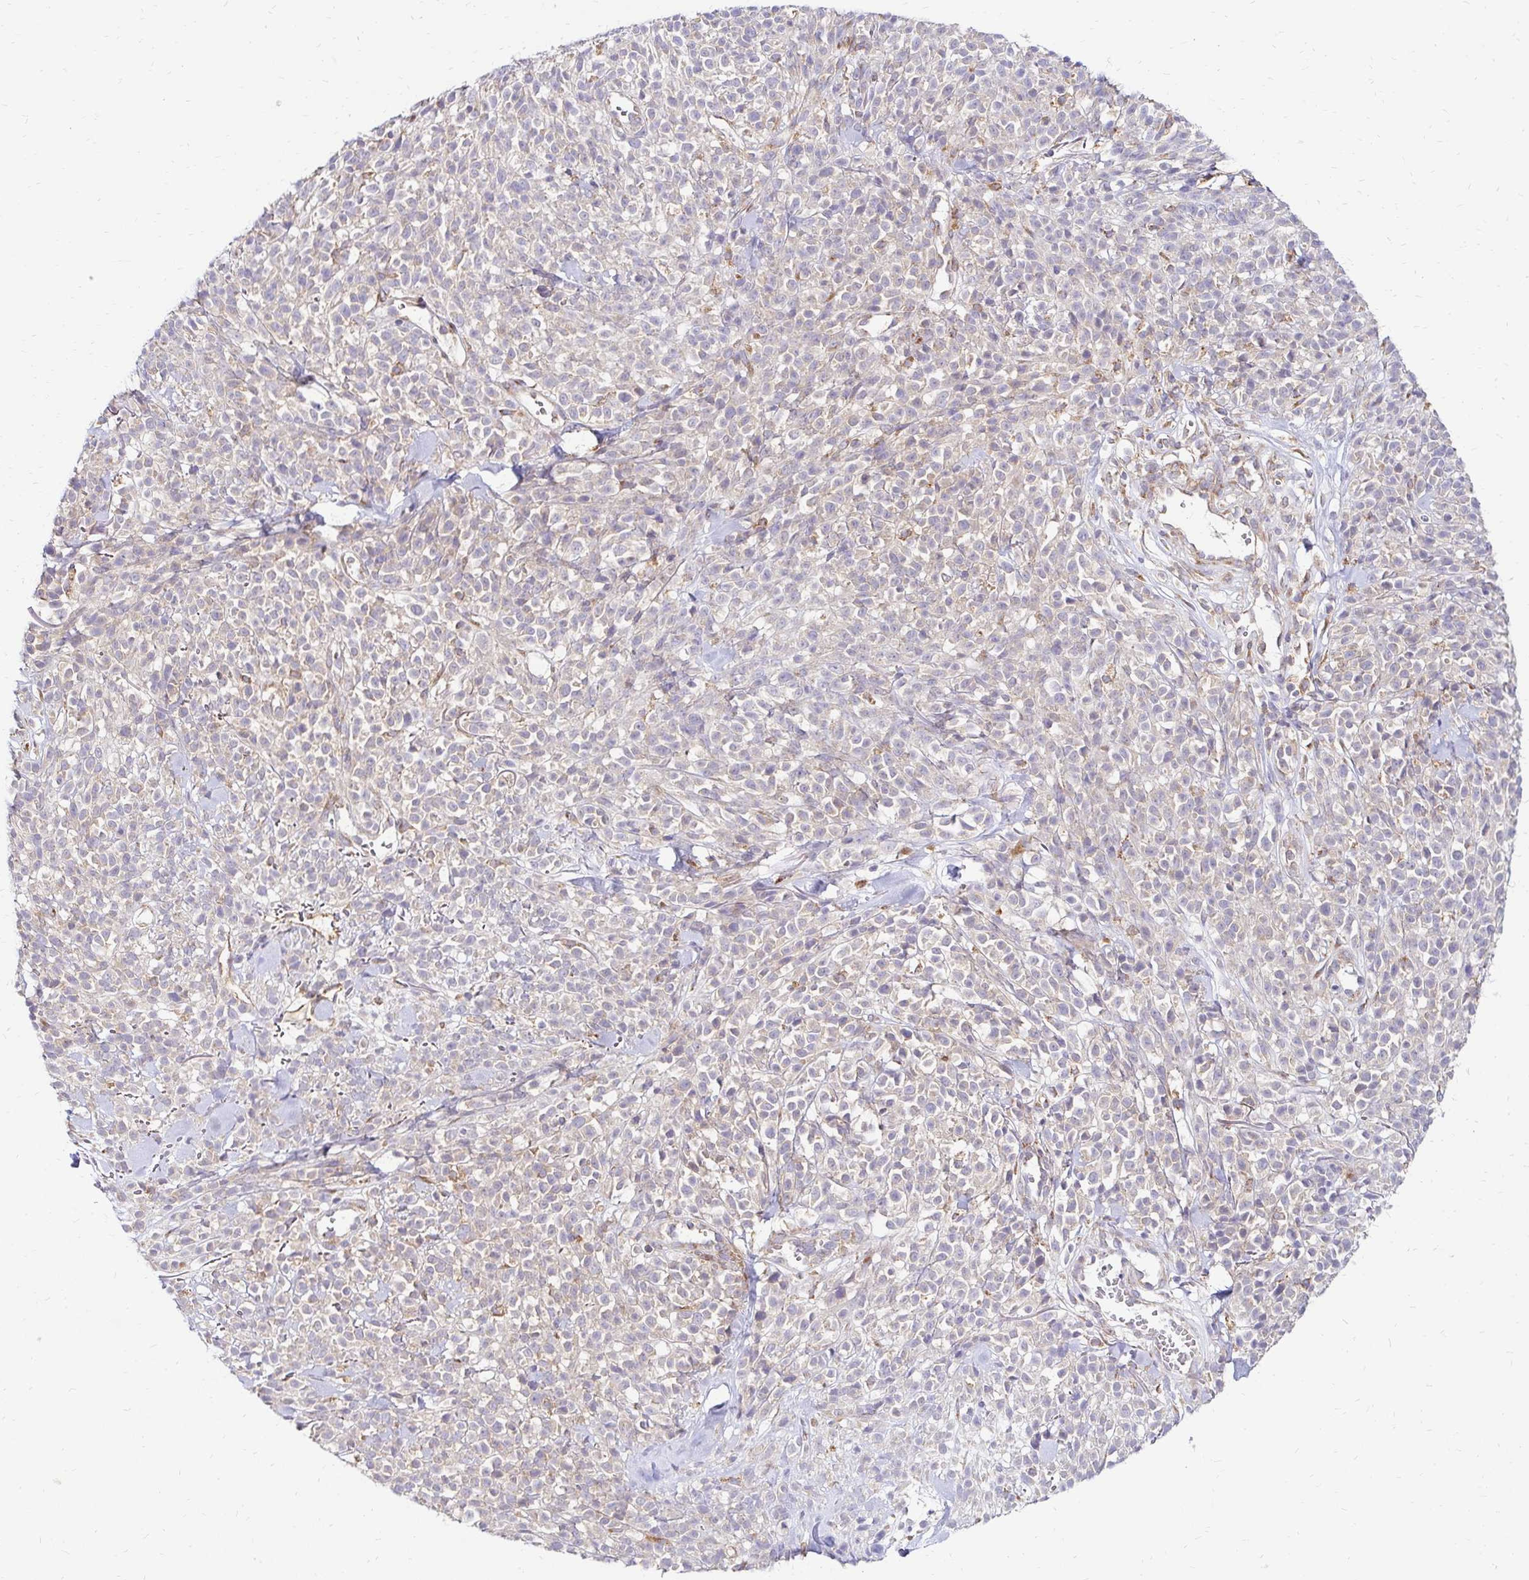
{"staining": {"intensity": "negative", "quantity": "none", "location": "none"}, "tissue": "melanoma", "cell_type": "Tumor cells", "image_type": "cancer", "snomed": [{"axis": "morphology", "description": "Malignant melanoma, NOS"}, {"axis": "topography", "description": "Skin"}, {"axis": "topography", "description": "Skin of trunk"}], "caption": "Immunohistochemistry (IHC) histopathology image of human malignant melanoma stained for a protein (brown), which reveals no positivity in tumor cells.", "gene": "IDUA", "patient": {"sex": "male", "age": 74}}